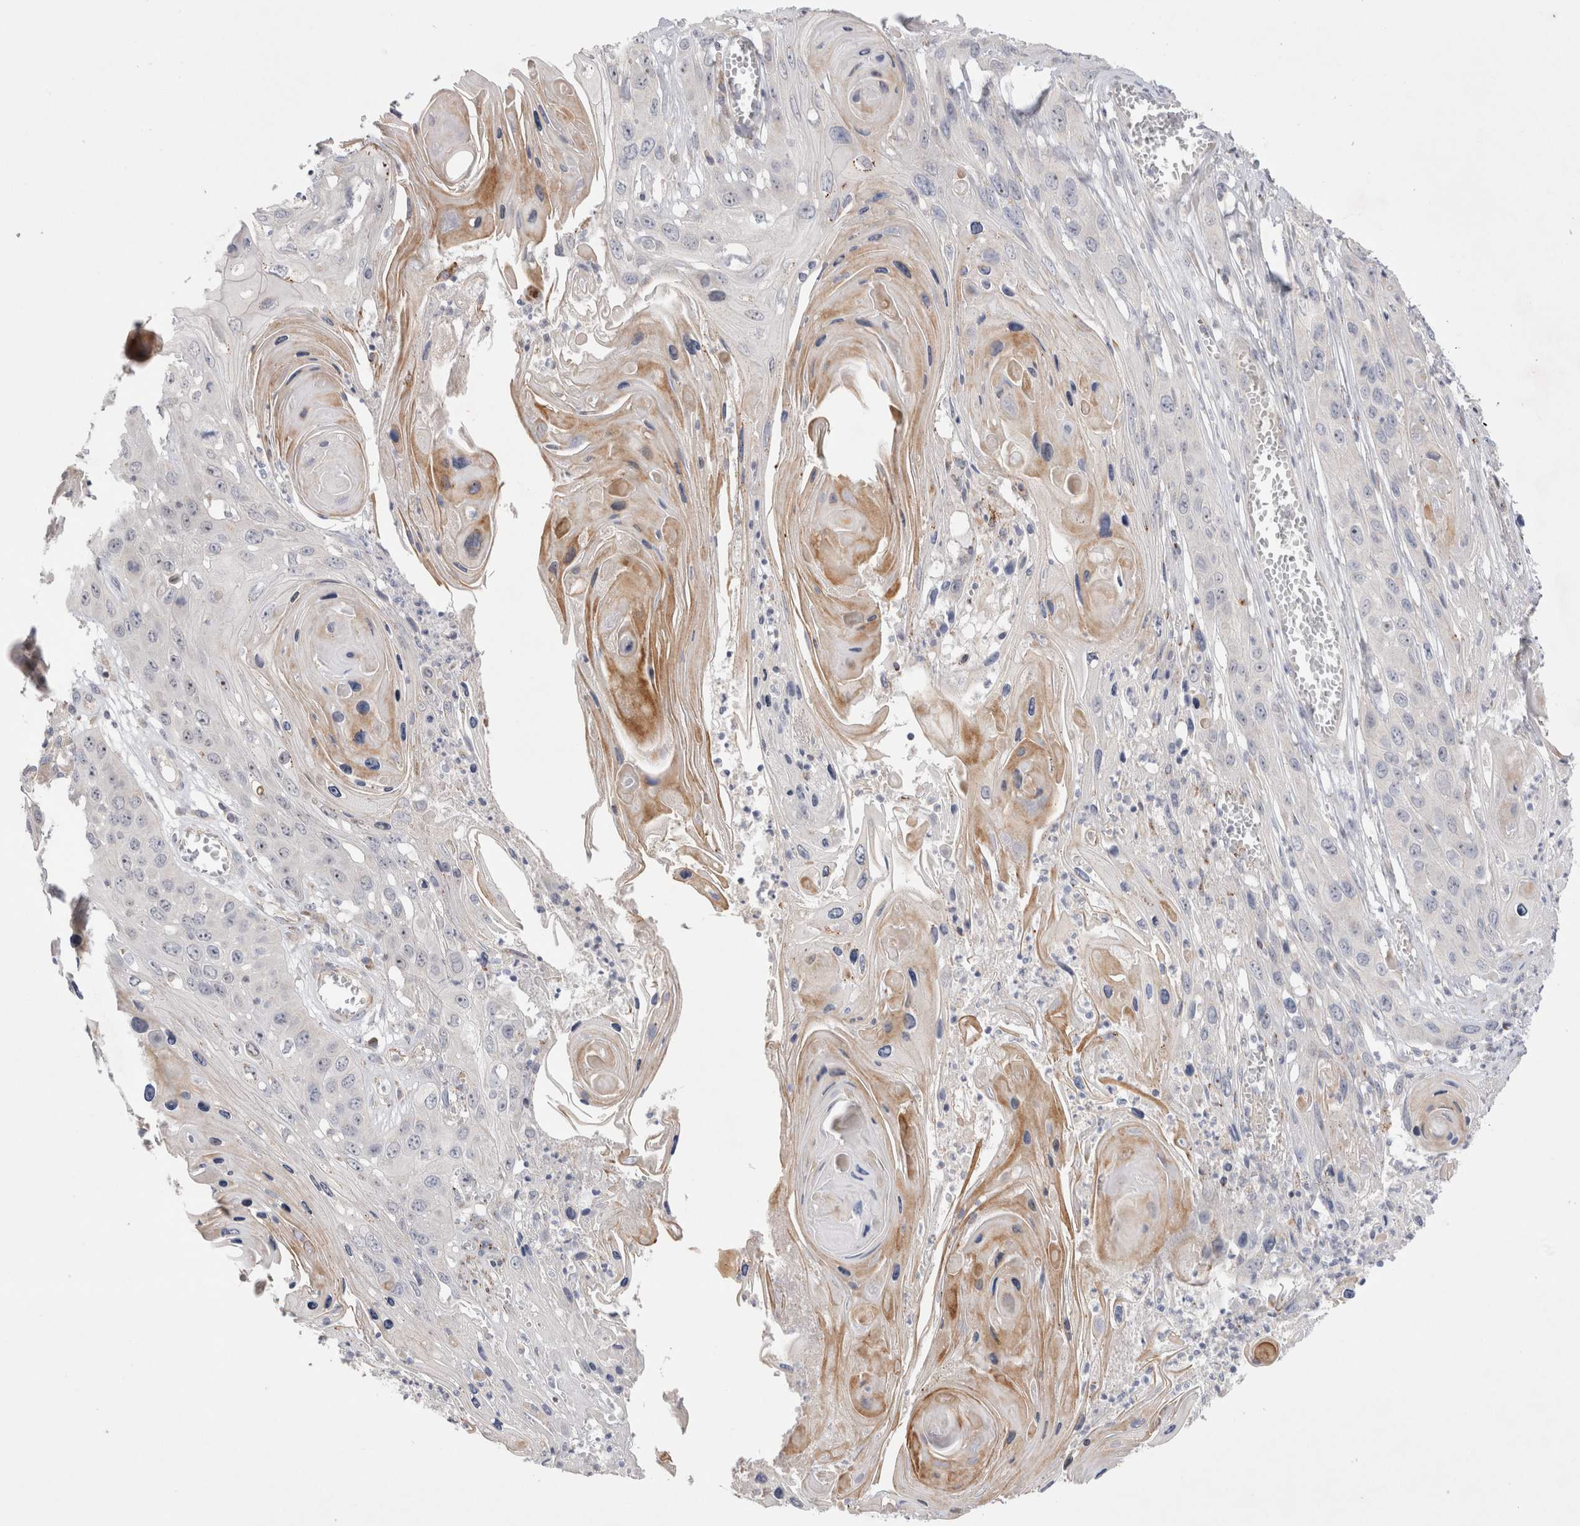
{"staining": {"intensity": "moderate", "quantity": "<25%", "location": "nuclear"}, "tissue": "skin cancer", "cell_type": "Tumor cells", "image_type": "cancer", "snomed": [{"axis": "morphology", "description": "Squamous cell carcinoma, NOS"}, {"axis": "topography", "description": "Skin"}], "caption": "An image of human skin cancer stained for a protein demonstrates moderate nuclear brown staining in tumor cells.", "gene": "CHADL", "patient": {"sex": "male", "age": 55}}